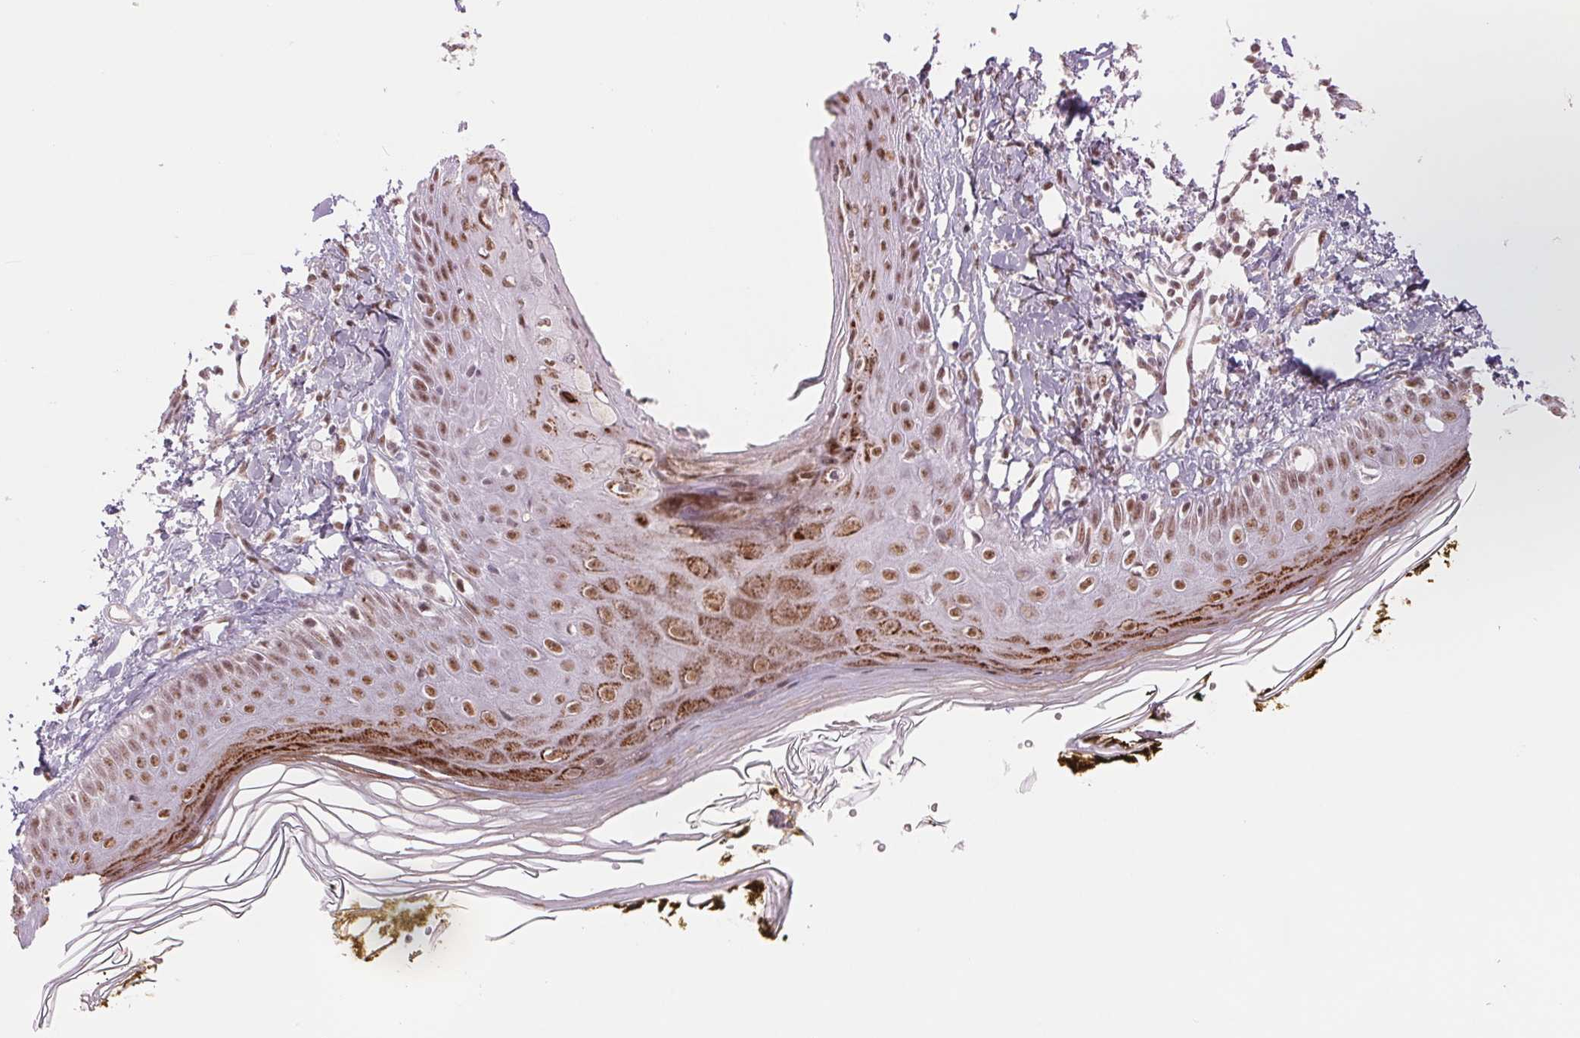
{"staining": {"intensity": "moderate", "quantity": ">75%", "location": "nuclear"}, "tissue": "skin", "cell_type": "Fibroblasts", "image_type": "normal", "snomed": [{"axis": "morphology", "description": "Normal tissue, NOS"}, {"axis": "topography", "description": "Skin"}], "caption": "A high-resolution histopathology image shows immunohistochemistry (IHC) staining of unremarkable skin, which exhibits moderate nuclear expression in approximately >75% of fibroblasts. Immunohistochemistry (ihc) stains the protein in brown and the nuclei are stained blue.", "gene": "SREK1", "patient": {"sex": "male", "age": 76}}